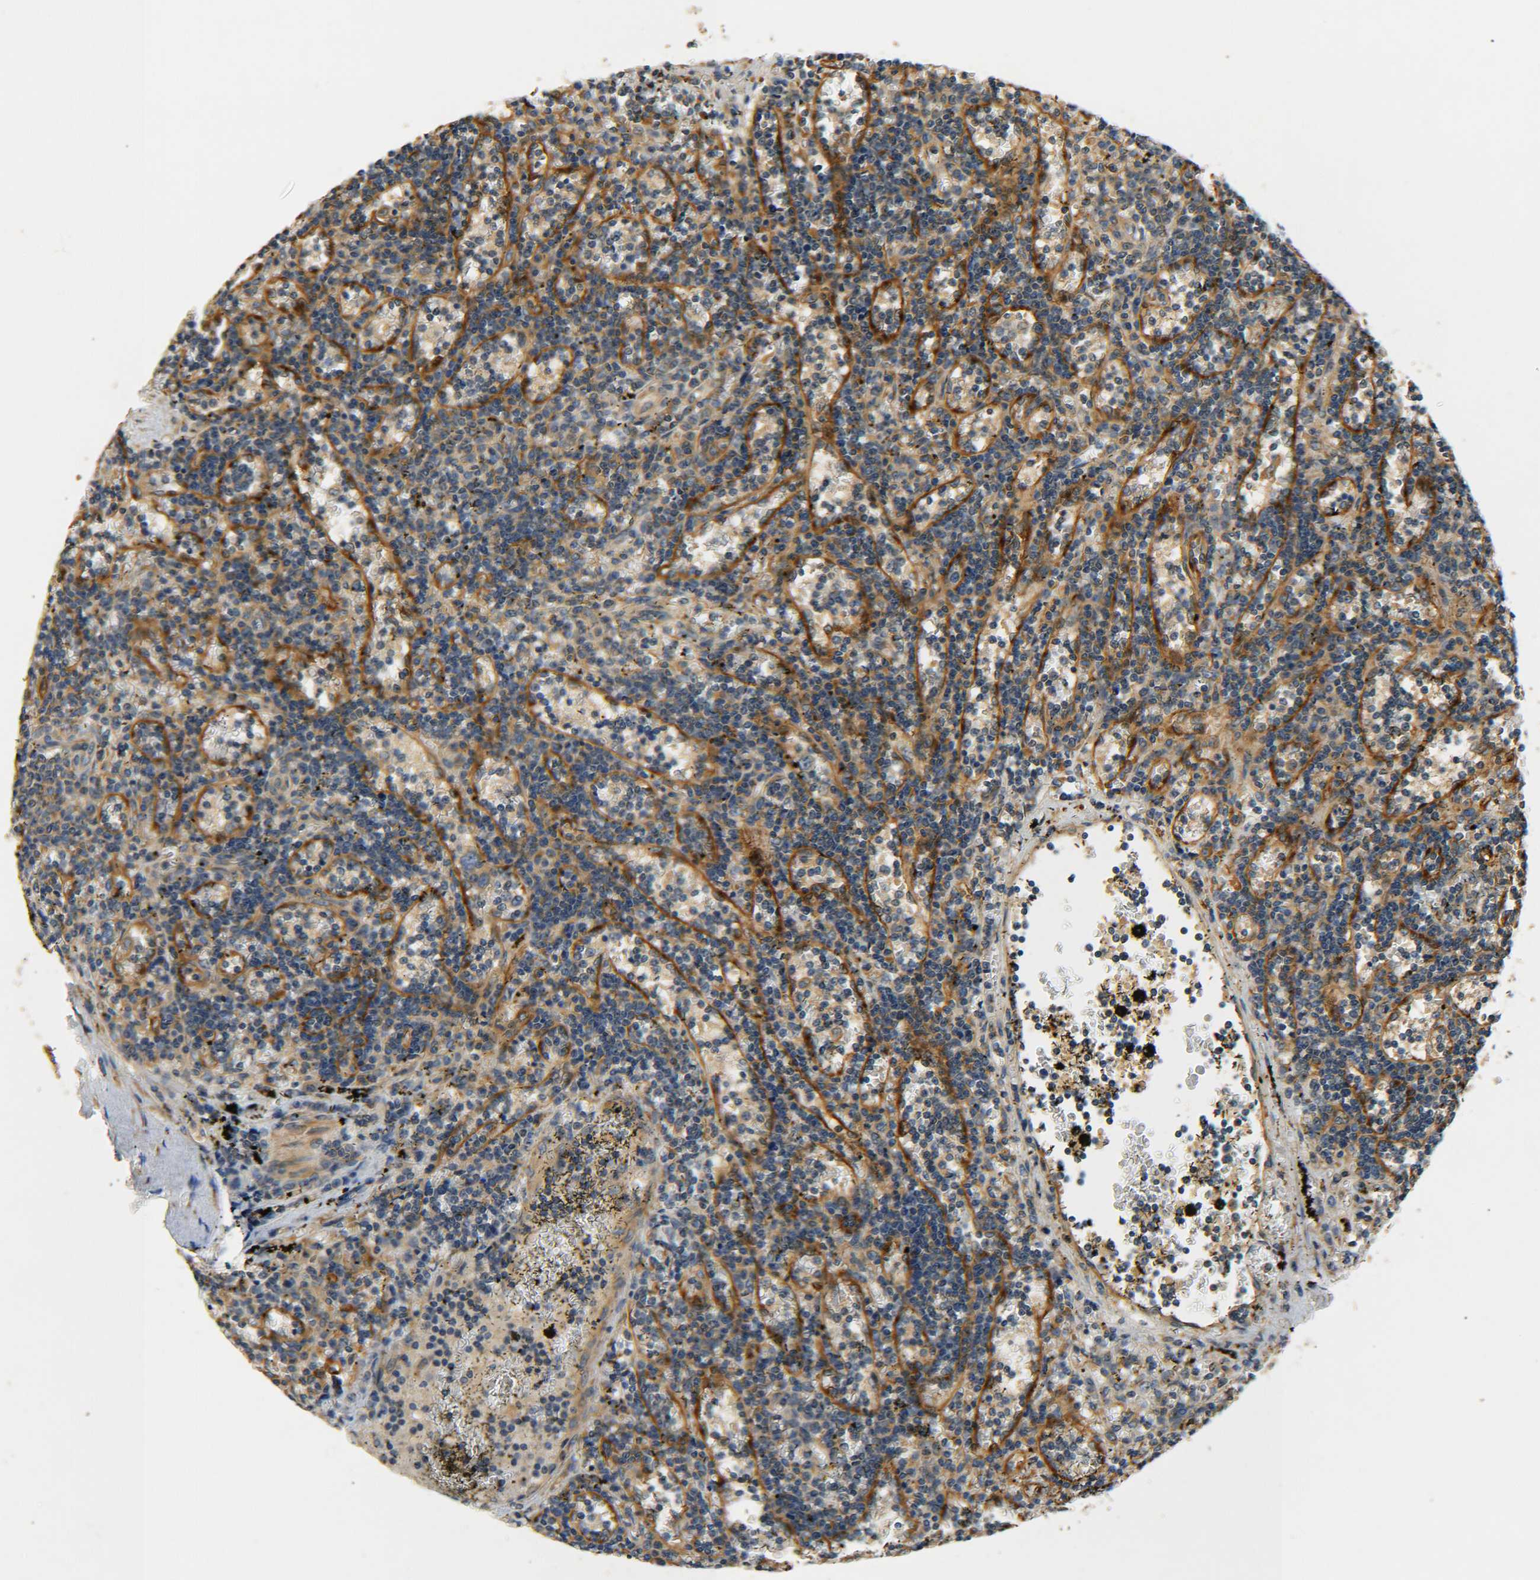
{"staining": {"intensity": "weak", "quantity": "25%-75%", "location": "cytoplasmic/membranous"}, "tissue": "lymphoma", "cell_type": "Tumor cells", "image_type": "cancer", "snomed": [{"axis": "morphology", "description": "Malignant lymphoma, non-Hodgkin's type, Low grade"}, {"axis": "topography", "description": "Spleen"}], "caption": "Tumor cells exhibit low levels of weak cytoplasmic/membranous staining in about 25%-75% of cells in human low-grade malignant lymphoma, non-Hodgkin's type. (IHC, brightfield microscopy, high magnification).", "gene": "LRCH3", "patient": {"sex": "male", "age": 60}}